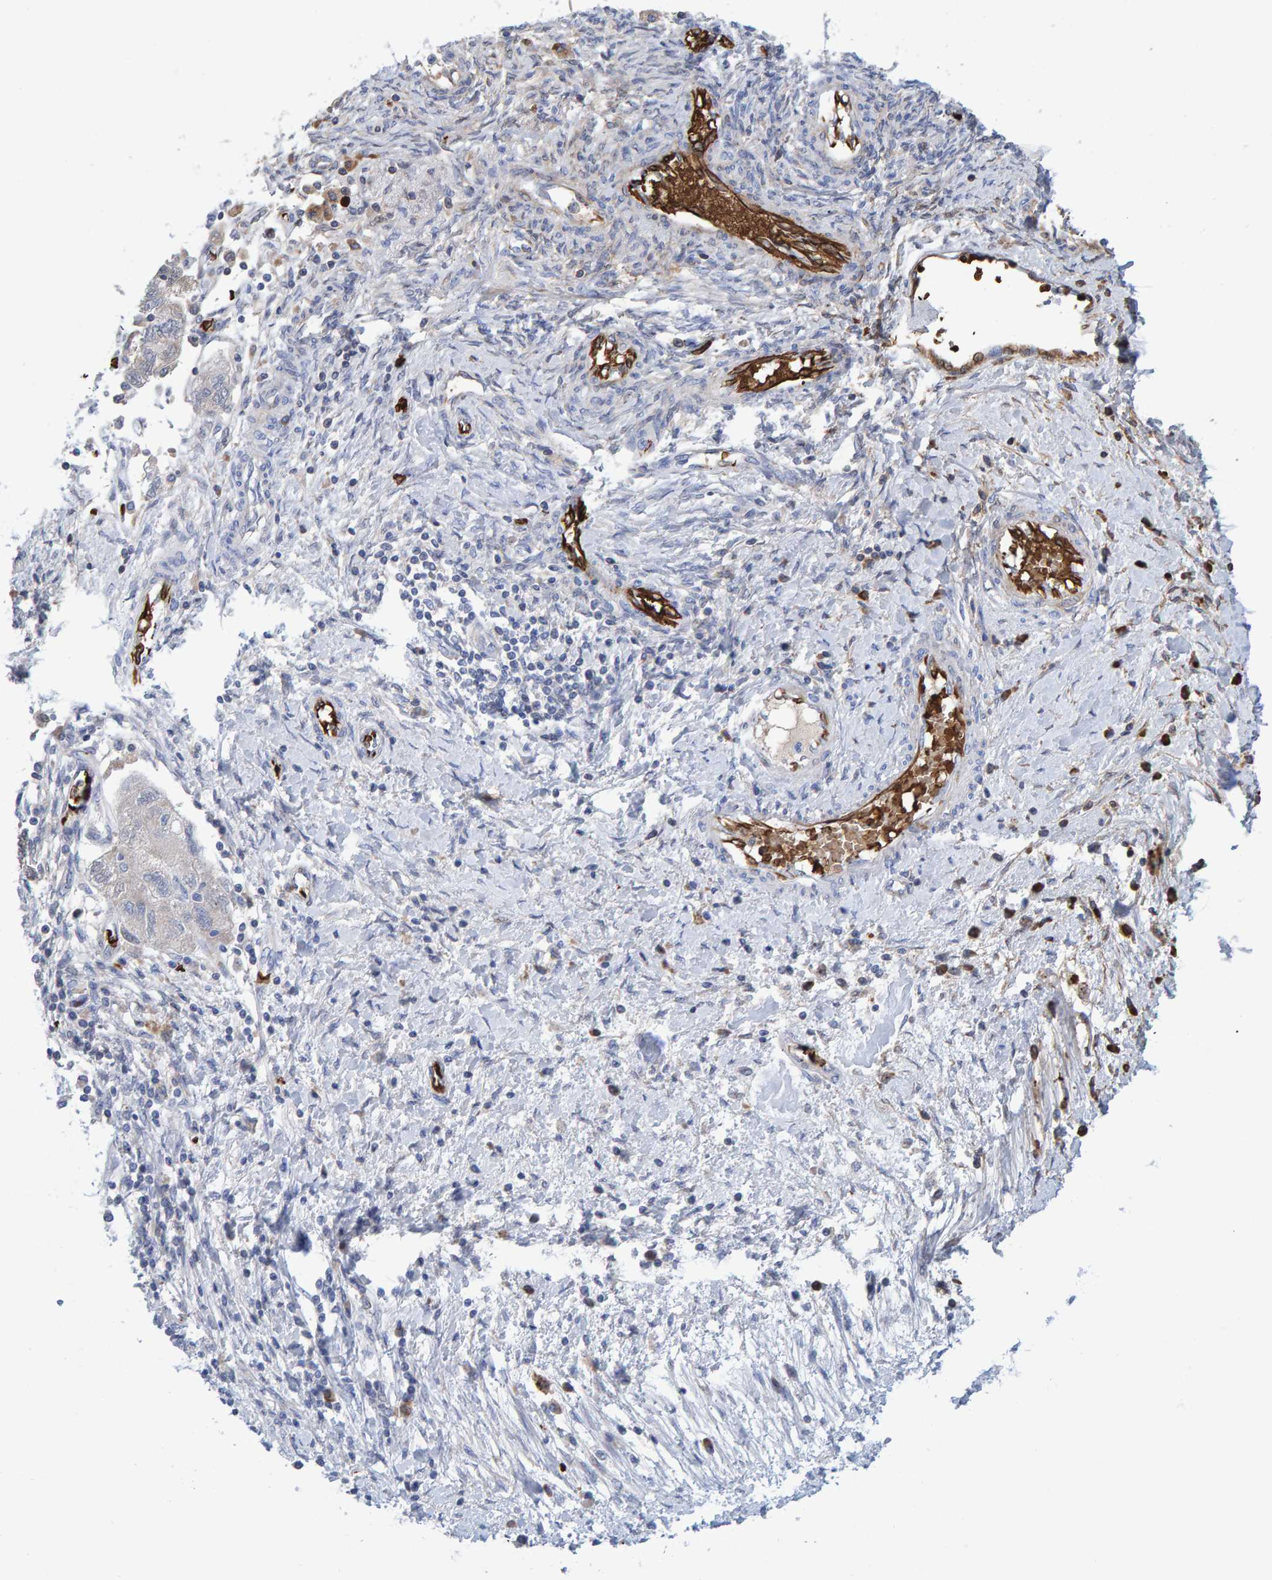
{"staining": {"intensity": "weak", "quantity": ">75%", "location": "cytoplasmic/membranous"}, "tissue": "ovarian cancer", "cell_type": "Tumor cells", "image_type": "cancer", "snomed": [{"axis": "morphology", "description": "Carcinoma, NOS"}, {"axis": "morphology", "description": "Cystadenocarcinoma, serous, NOS"}, {"axis": "topography", "description": "Ovary"}], "caption": "Immunohistochemical staining of human ovarian carcinoma displays low levels of weak cytoplasmic/membranous protein expression in approximately >75% of tumor cells.", "gene": "VPS9D1", "patient": {"sex": "female", "age": 69}}